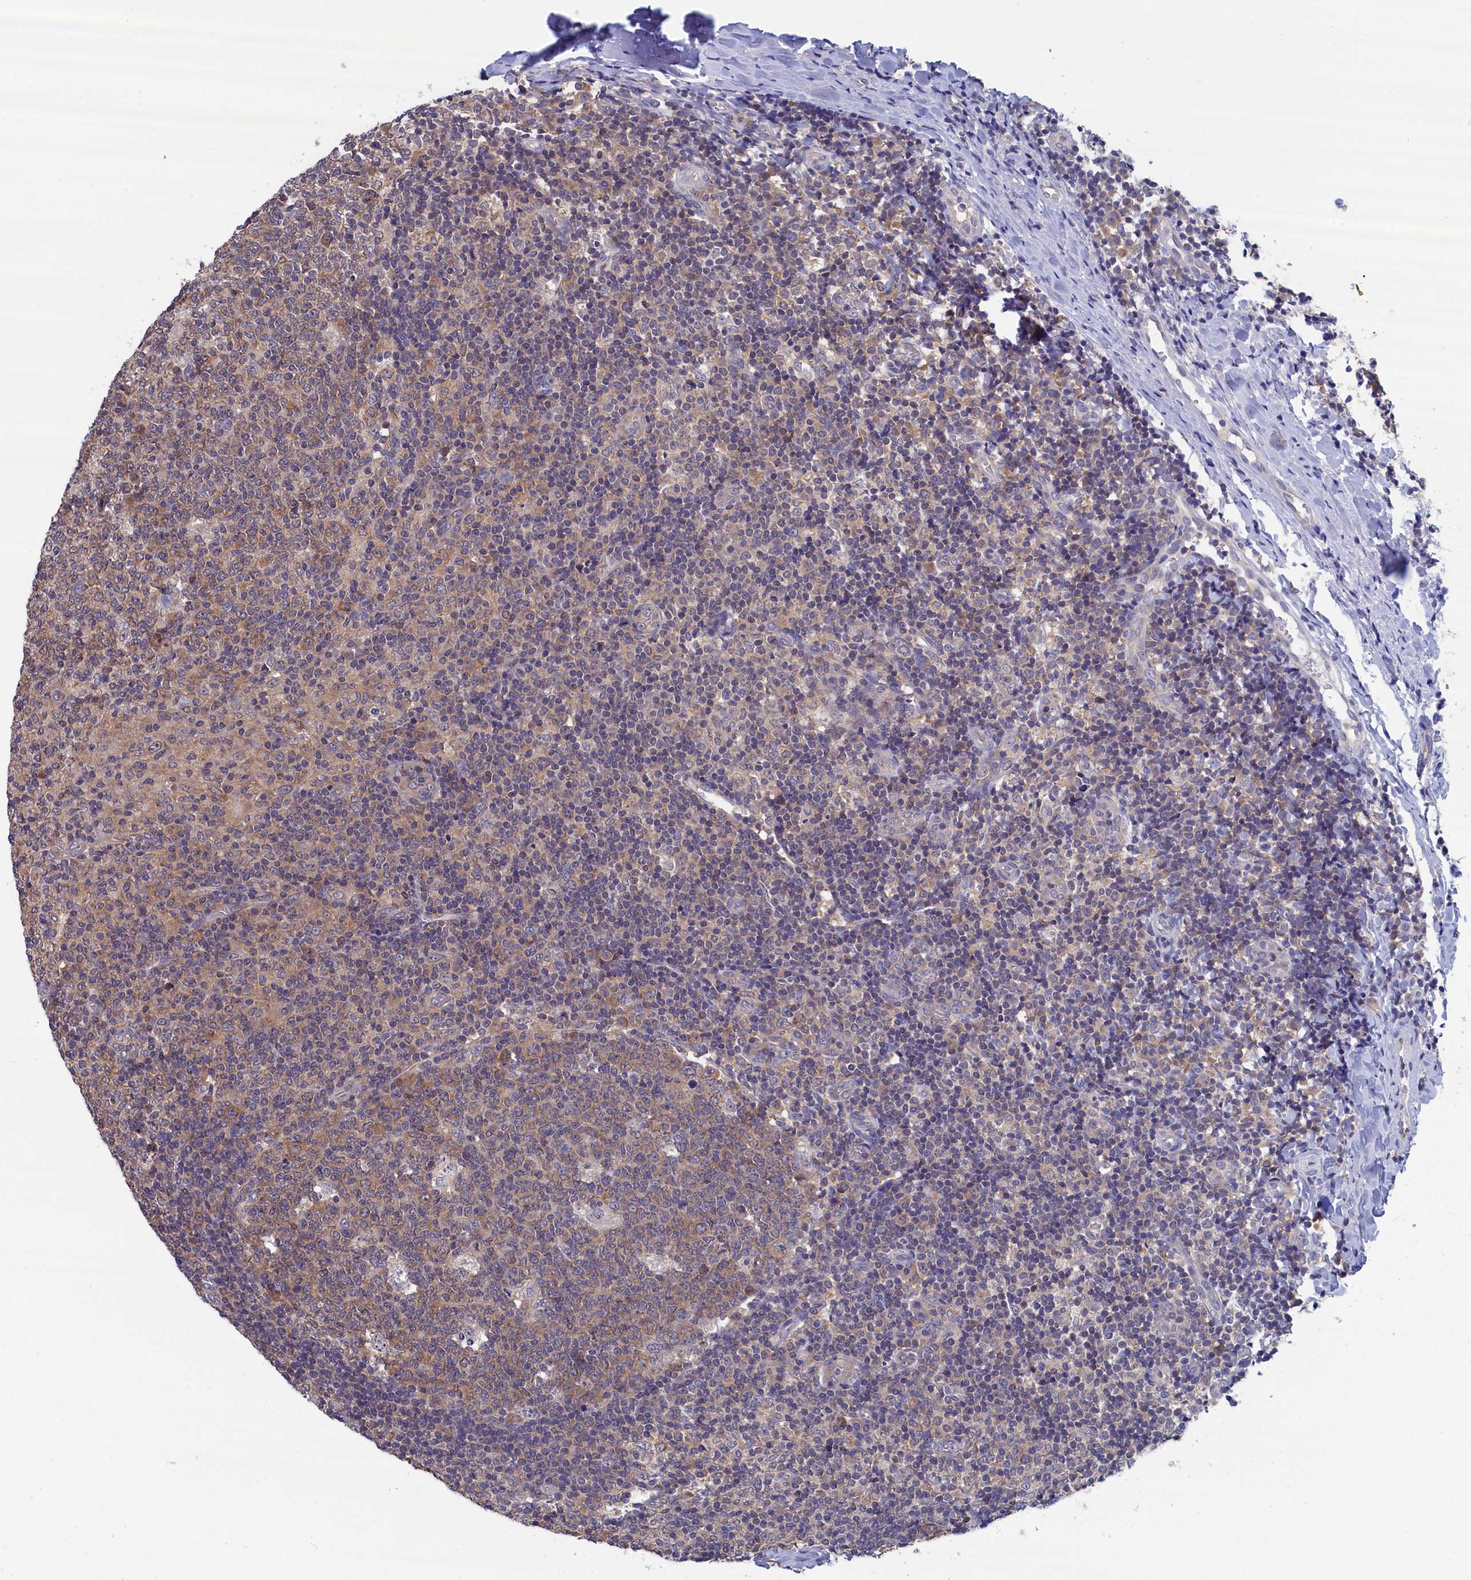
{"staining": {"intensity": "weak", "quantity": ">75%", "location": "cytoplasmic/membranous"}, "tissue": "tonsil", "cell_type": "Germinal center cells", "image_type": "normal", "snomed": [{"axis": "morphology", "description": "Normal tissue, NOS"}, {"axis": "topography", "description": "Tonsil"}], "caption": "The photomicrograph shows staining of benign tonsil, revealing weak cytoplasmic/membranous protein expression (brown color) within germinal center cells. (DAB (3,3'-diaminobenzidine) = brown stain, brightfield microscopy at high magnification).", "gene": "PGP", "patient": {"sex": "female", "age": 19}}